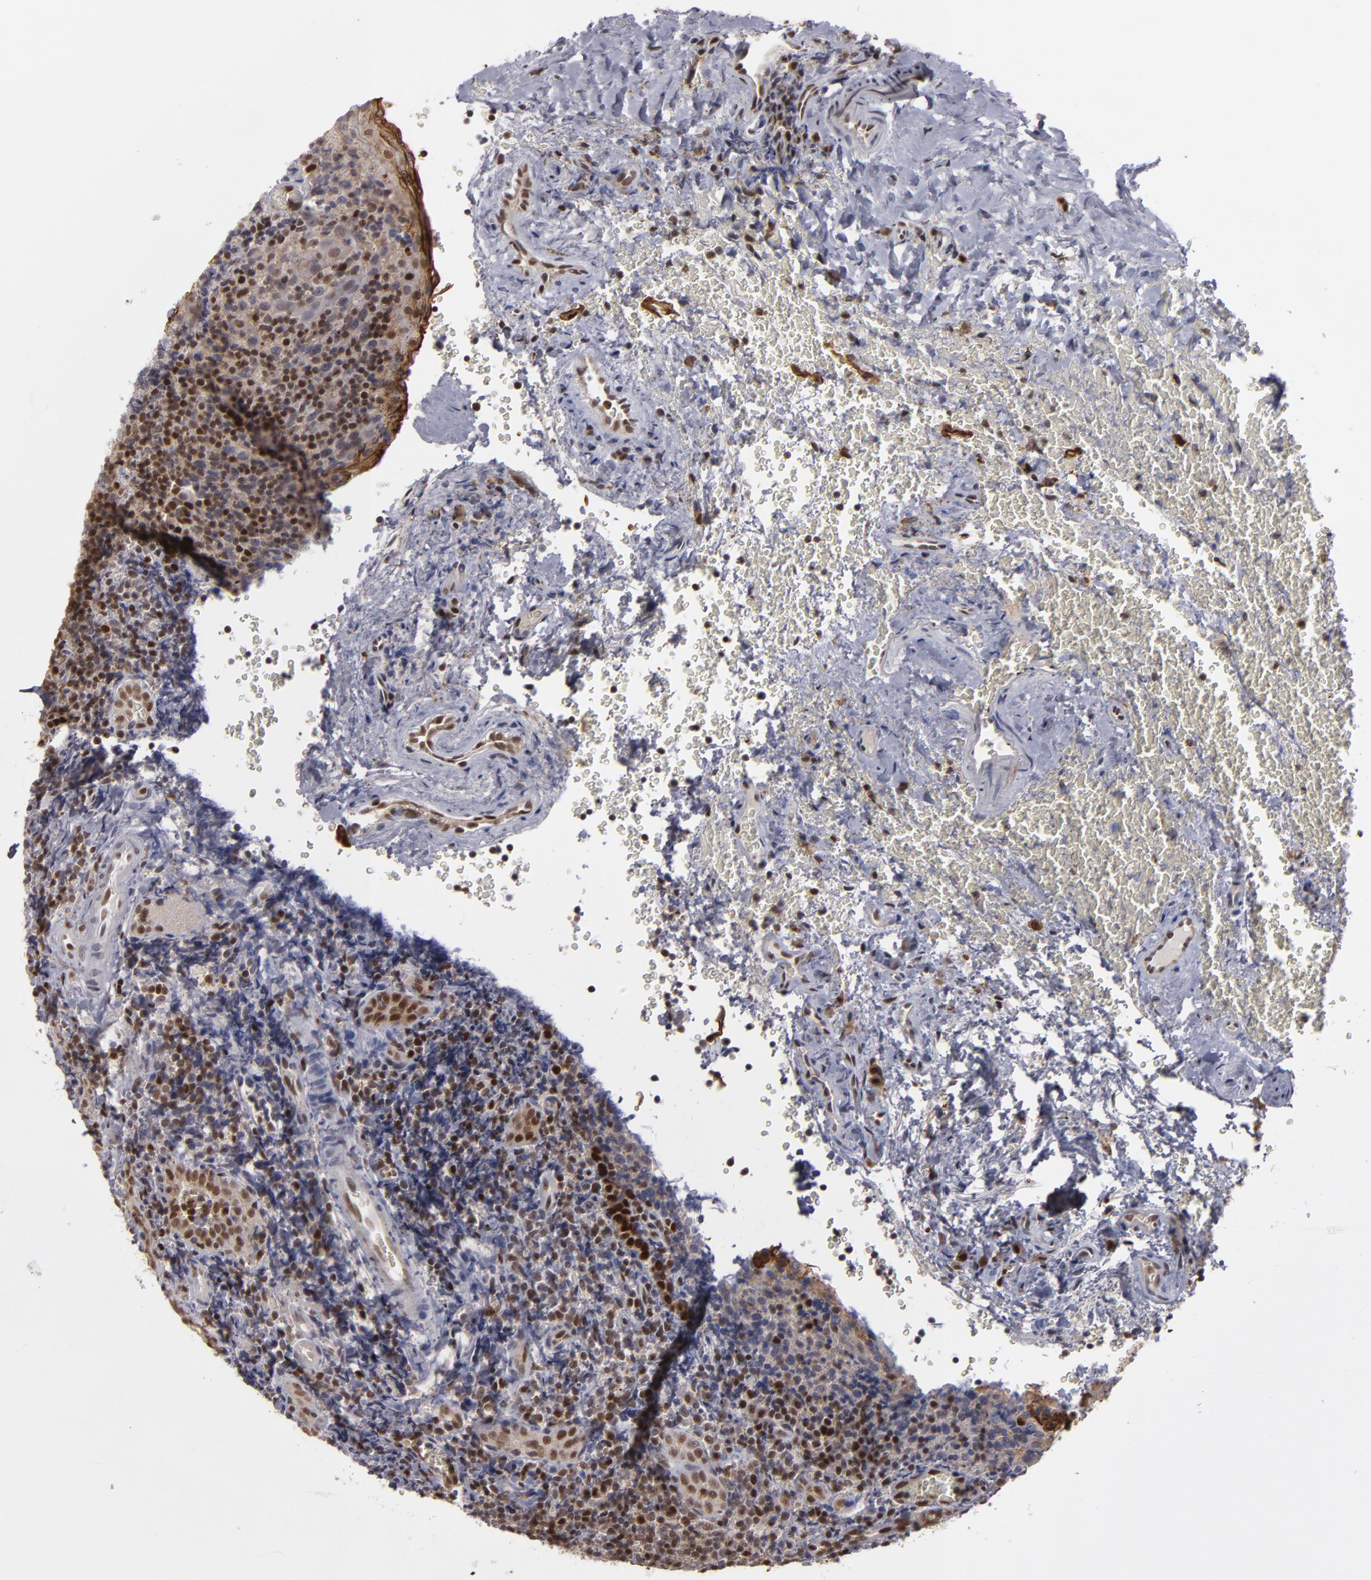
{"staining": {"intensity": "moderate", "quantity": ">75%", "location": "cytoplasmic/membranous,nuclear"}, "tissue": "tonsil", "cell_type": "Germinal center cells", "image_type": "normal", "snomed": [{"axis": "morphology", "description": "Normal tissue, NOS"}, {"axis": "topography", "description": "Tonsil"}], "caption": "This is a micrograph of IHC staining of benign tonsil, which shows moderate positivity in the cytoplasmic/membranous,nuclear of germinal center cells.", "gene": "GSR", "patient": {"sex": "male", "age": 20}}